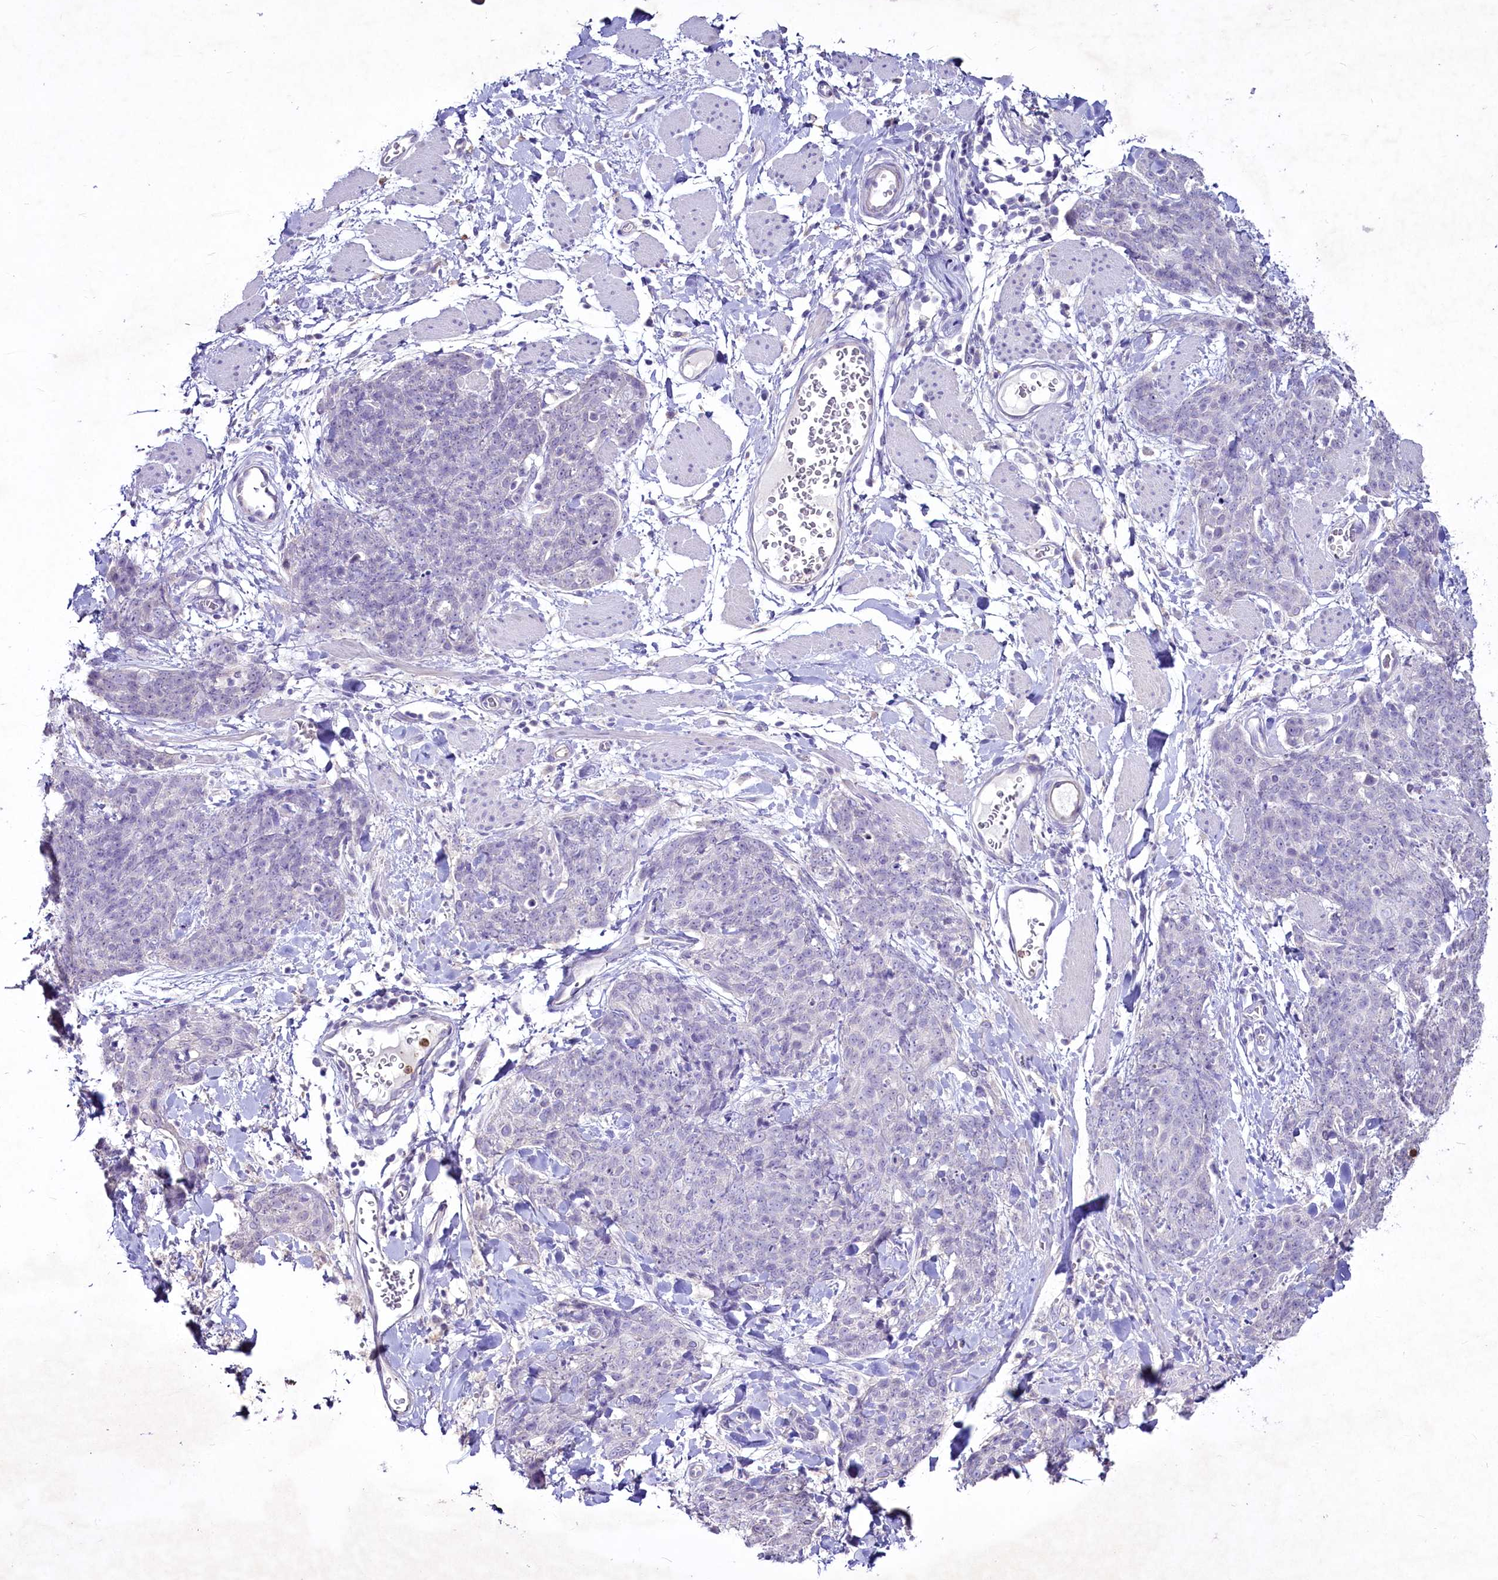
{"staining": {"intensity": "negative", "quantity": "none", "location": "none"}, "tissue": "skin cancer", "cell_type": "Tumor cells", "image_type": "cancer", "snomed": [{"axis": "morphology", "description": "Squamous cell carcinoma, NOS"}, {"axis": "topography", "description": "Skin"}, {"axis": "topography", "description": "Vulva"}], "caption": "Immunohistochemistry of human skin cancer (squamous cell carcinoma) exhibits no staining in tumor cells.", "gene": "FAM209B", "patient": {"sex": "female", "age": 85}}